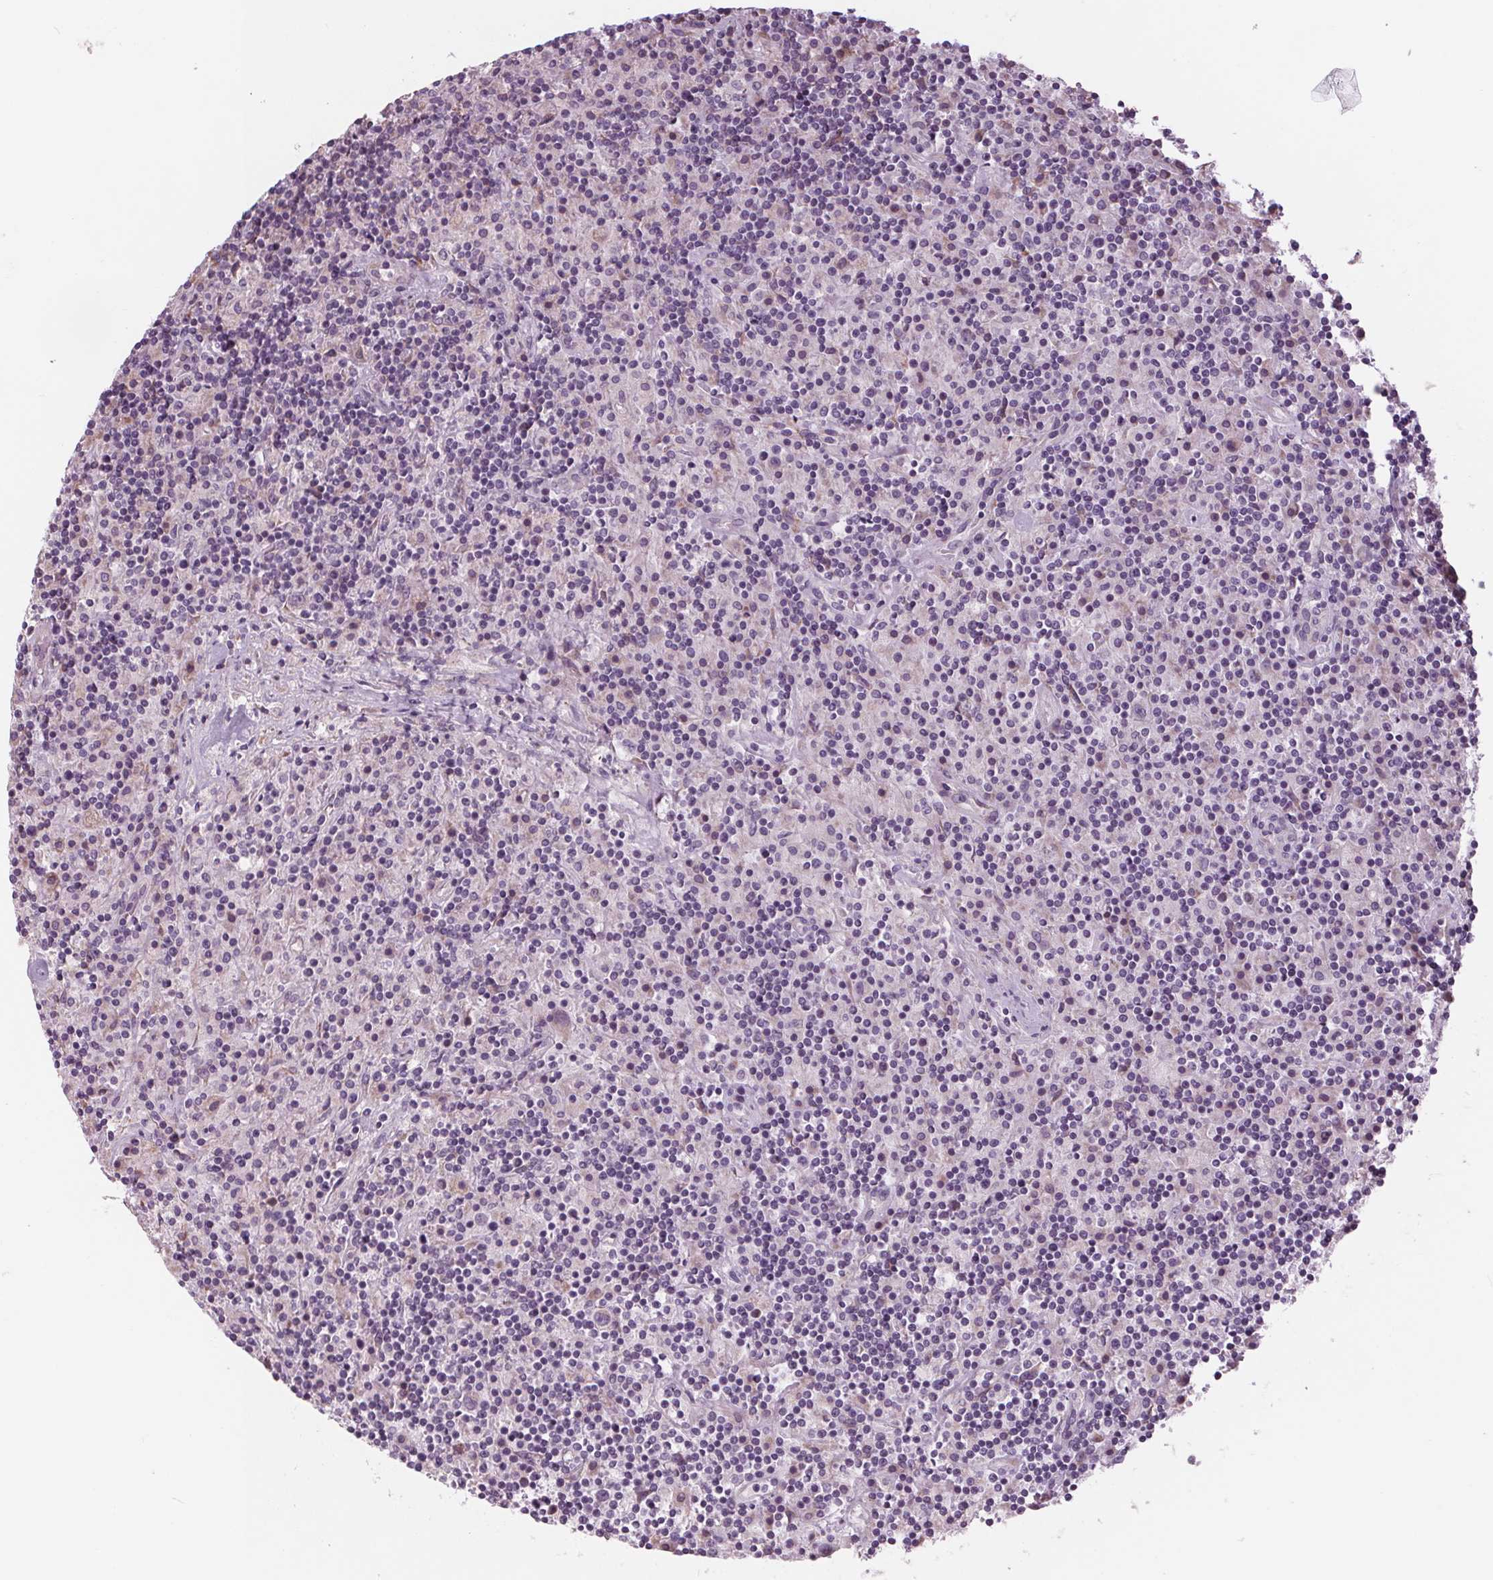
{"staining": {"intensity": "negative", "quantity": "none", "location": "none"}, "tissue": "lymphoma", "cell_type": "Tumor cells", "image_type": "cancer", "snomed": [{"axis": "morphology", "description": "Hodgkin's disease, NOS"}, {"axis": "topography", "description": "Lymph node"}], "caption": "Immunohistochemical staining of Hodgkin's disease shows no significant staining in tumor cells.", "gene": "SAMD5", "patient": {"sex": "male", "age": 70}}